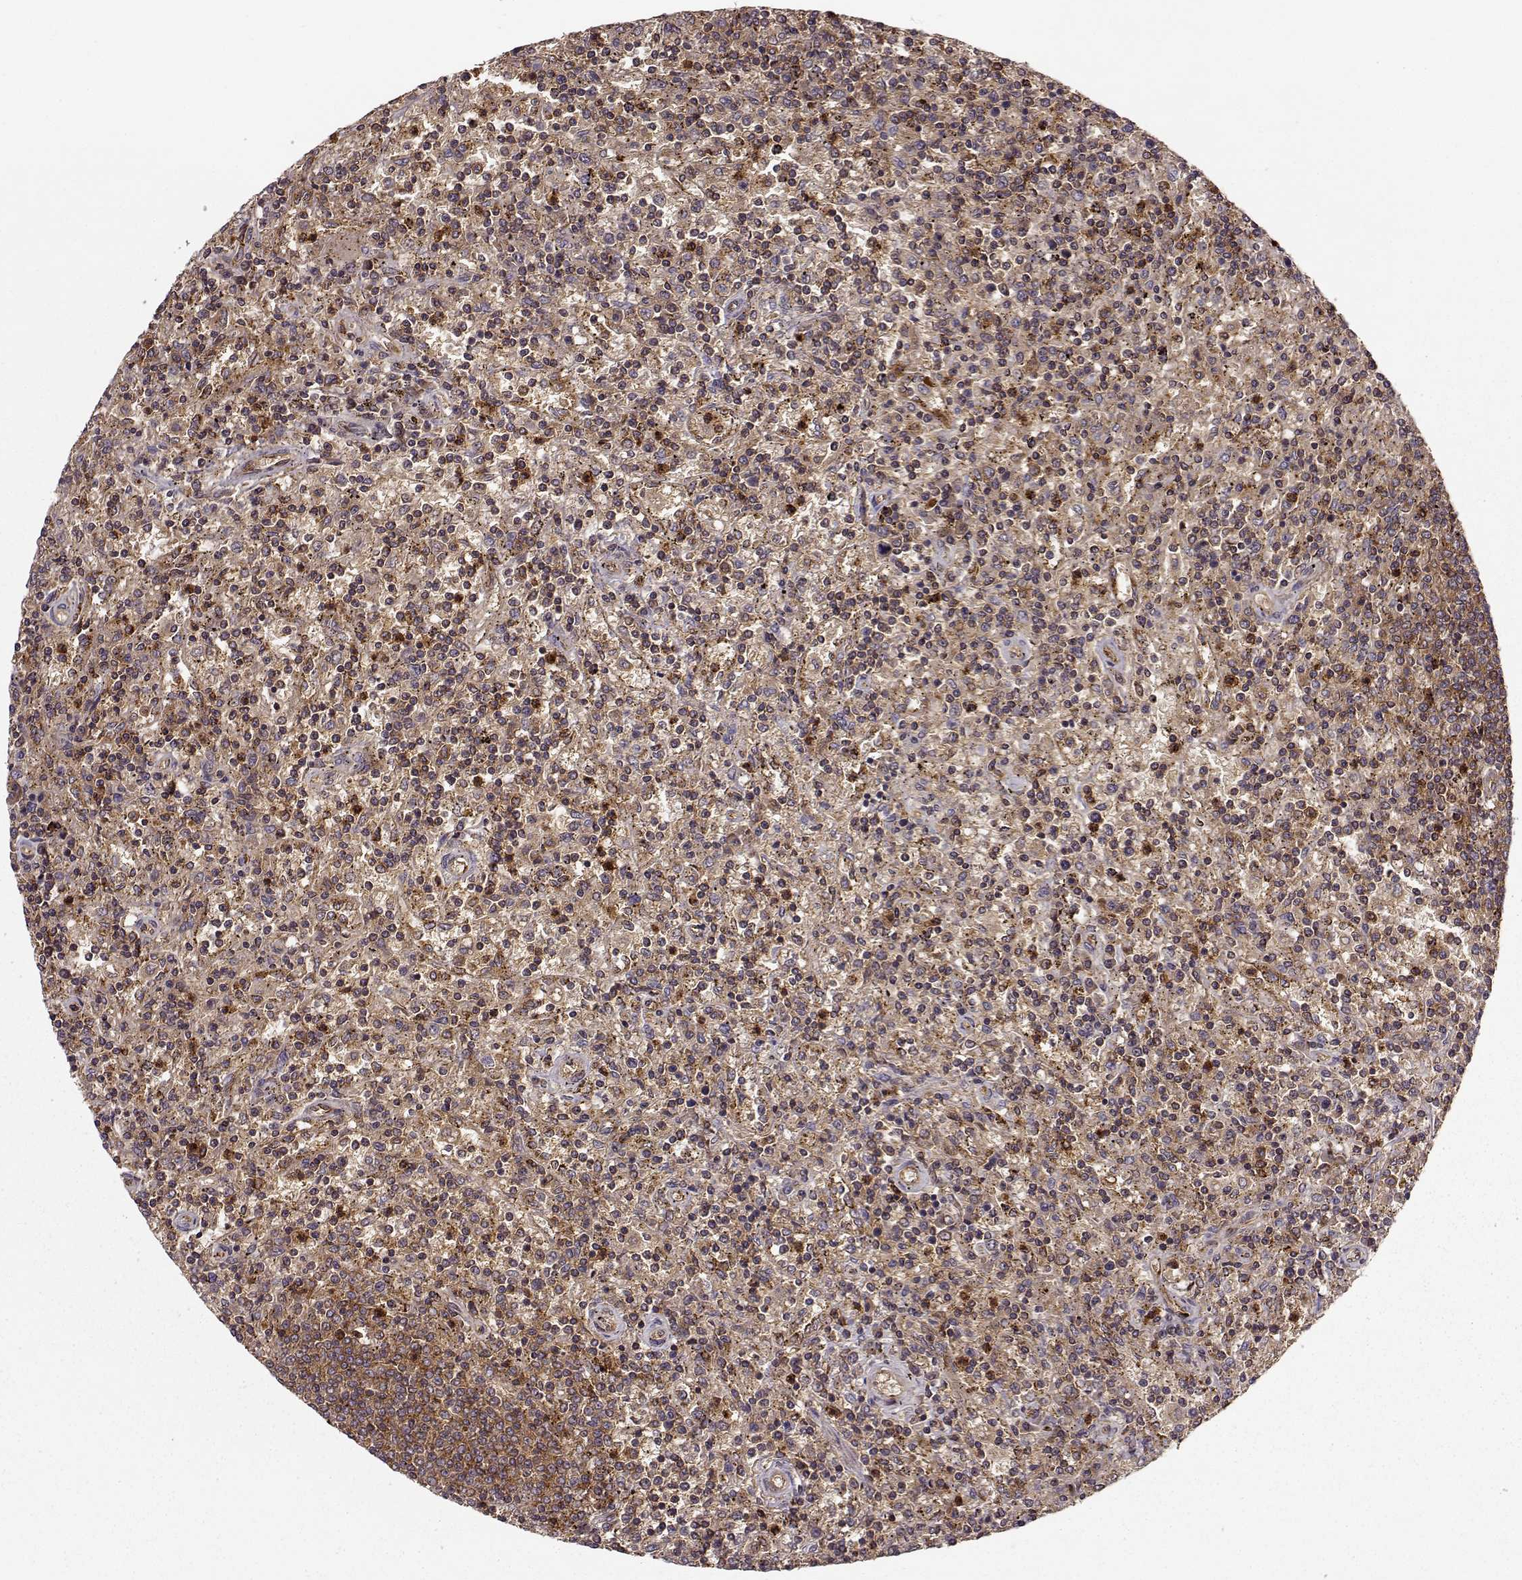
{"staining": {"intensity": "moderate", "quantity": ">75%", "location": "cytoplasmic/membranous"}, "tissue": "lymphoma", "cell_type": "Tumor cells", "image_type": "cancer", "snomed": [{"axis": "morphology", "description": "Malignant lymphoma, non-Hodgkin's type, Low grade"}, {"axis": "topography", "description": "Spleen"}], "caption": "A medium amount of moderate cytoplasmic/membranous expression is appreciated in approximately >75% of tumor cells in lymphoma tissue. Using DAB (3,3'-diaminobenzidine) (brown) and hematoxylin (blue) stains, captured at high magnification using brightfield microscopy.", "gene": "IFRD2", "patient": {"sex": "male", "age": 62}}